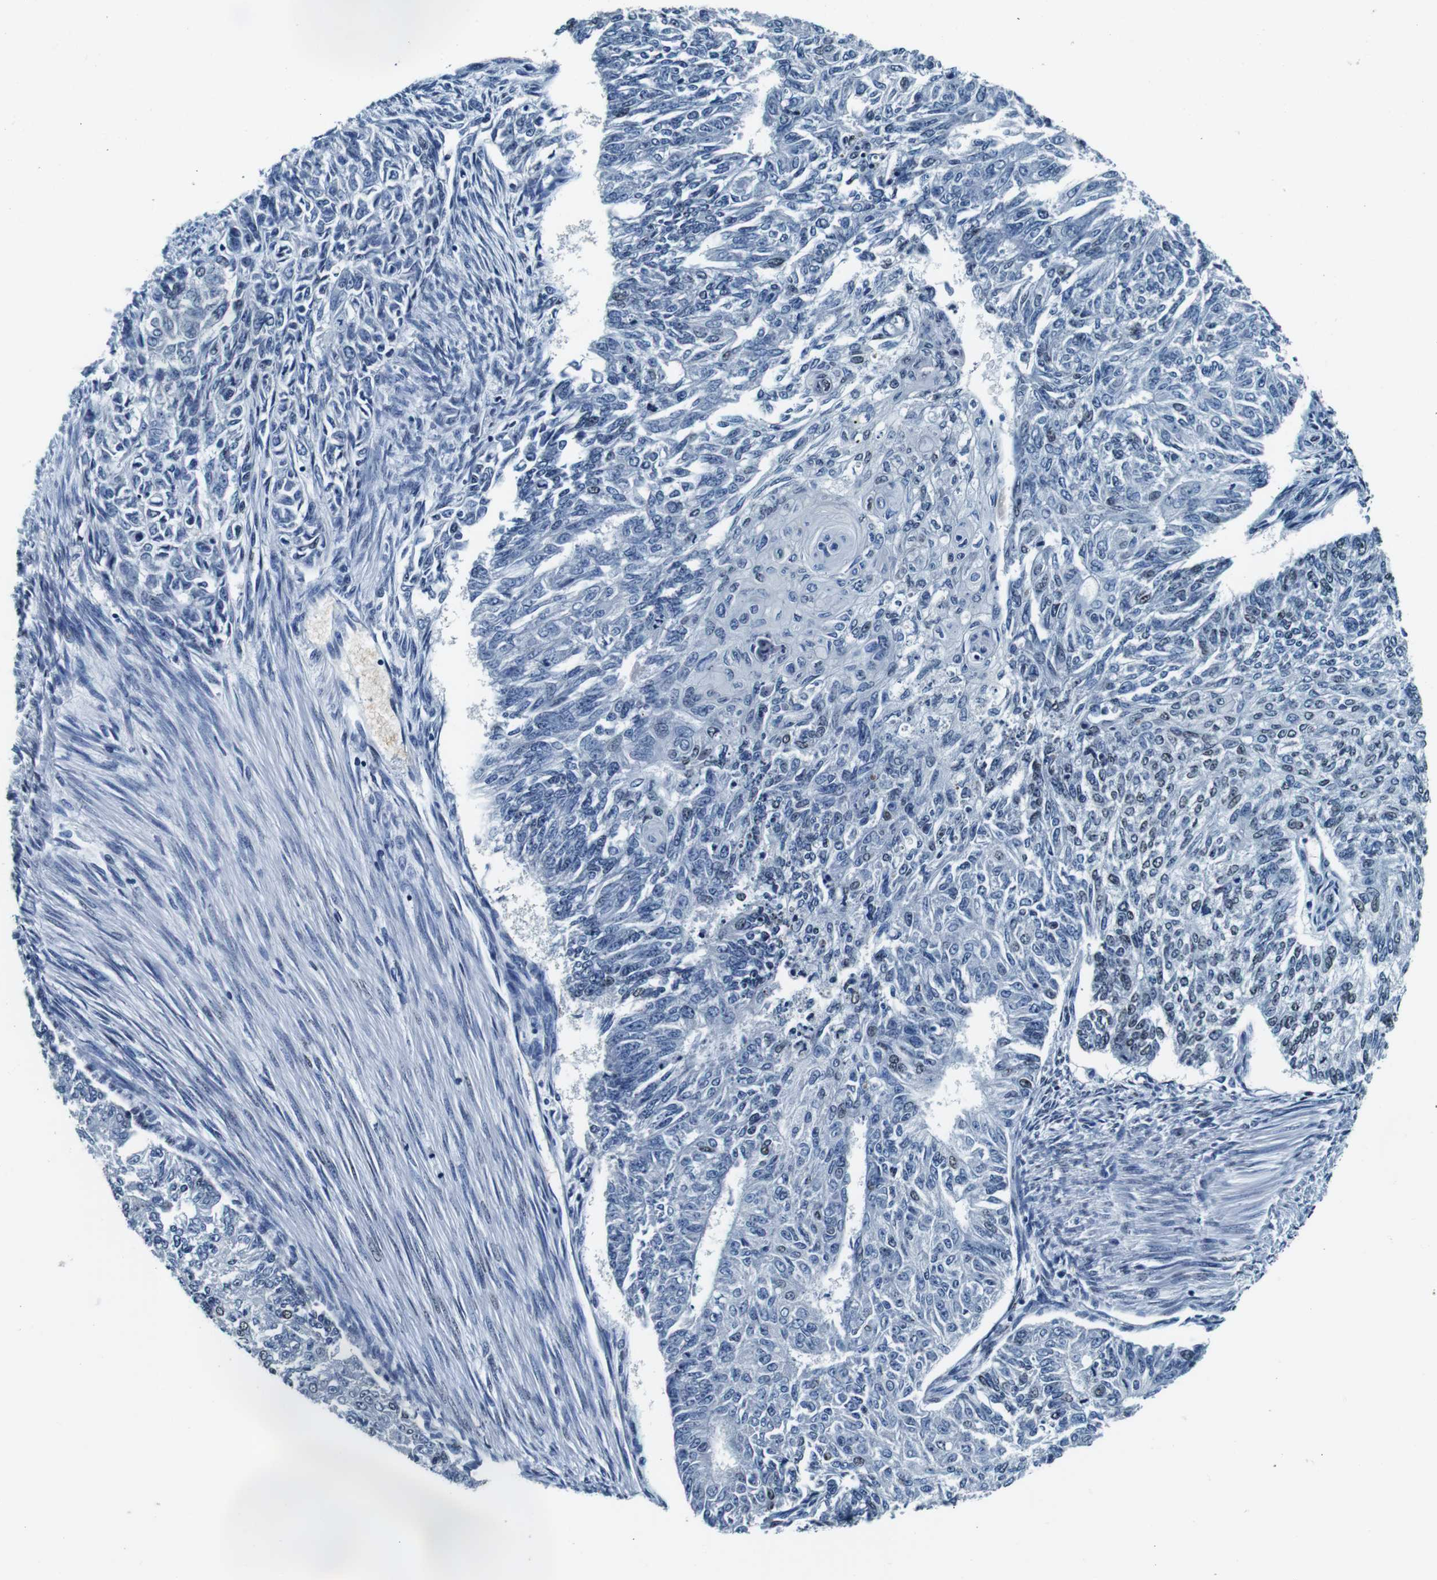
{"staining": {"intensity": "negative", "quantity": "none", "location": "none"}, "tissue": "endometrial cancer", "cell_type": "Tumor cells", "image_type": "cancer", "snomed": [{"axis": "morphology", "description": "Adenocarcinoma, NOS"}, {"axis": "topography", "description": "Endometrium"}], "caption": "A histopathology image of human endometrial cancer is negative for staining in tumor cells.", "gene": "GJE1", "patient": {"sex": "female", "age": 32}}